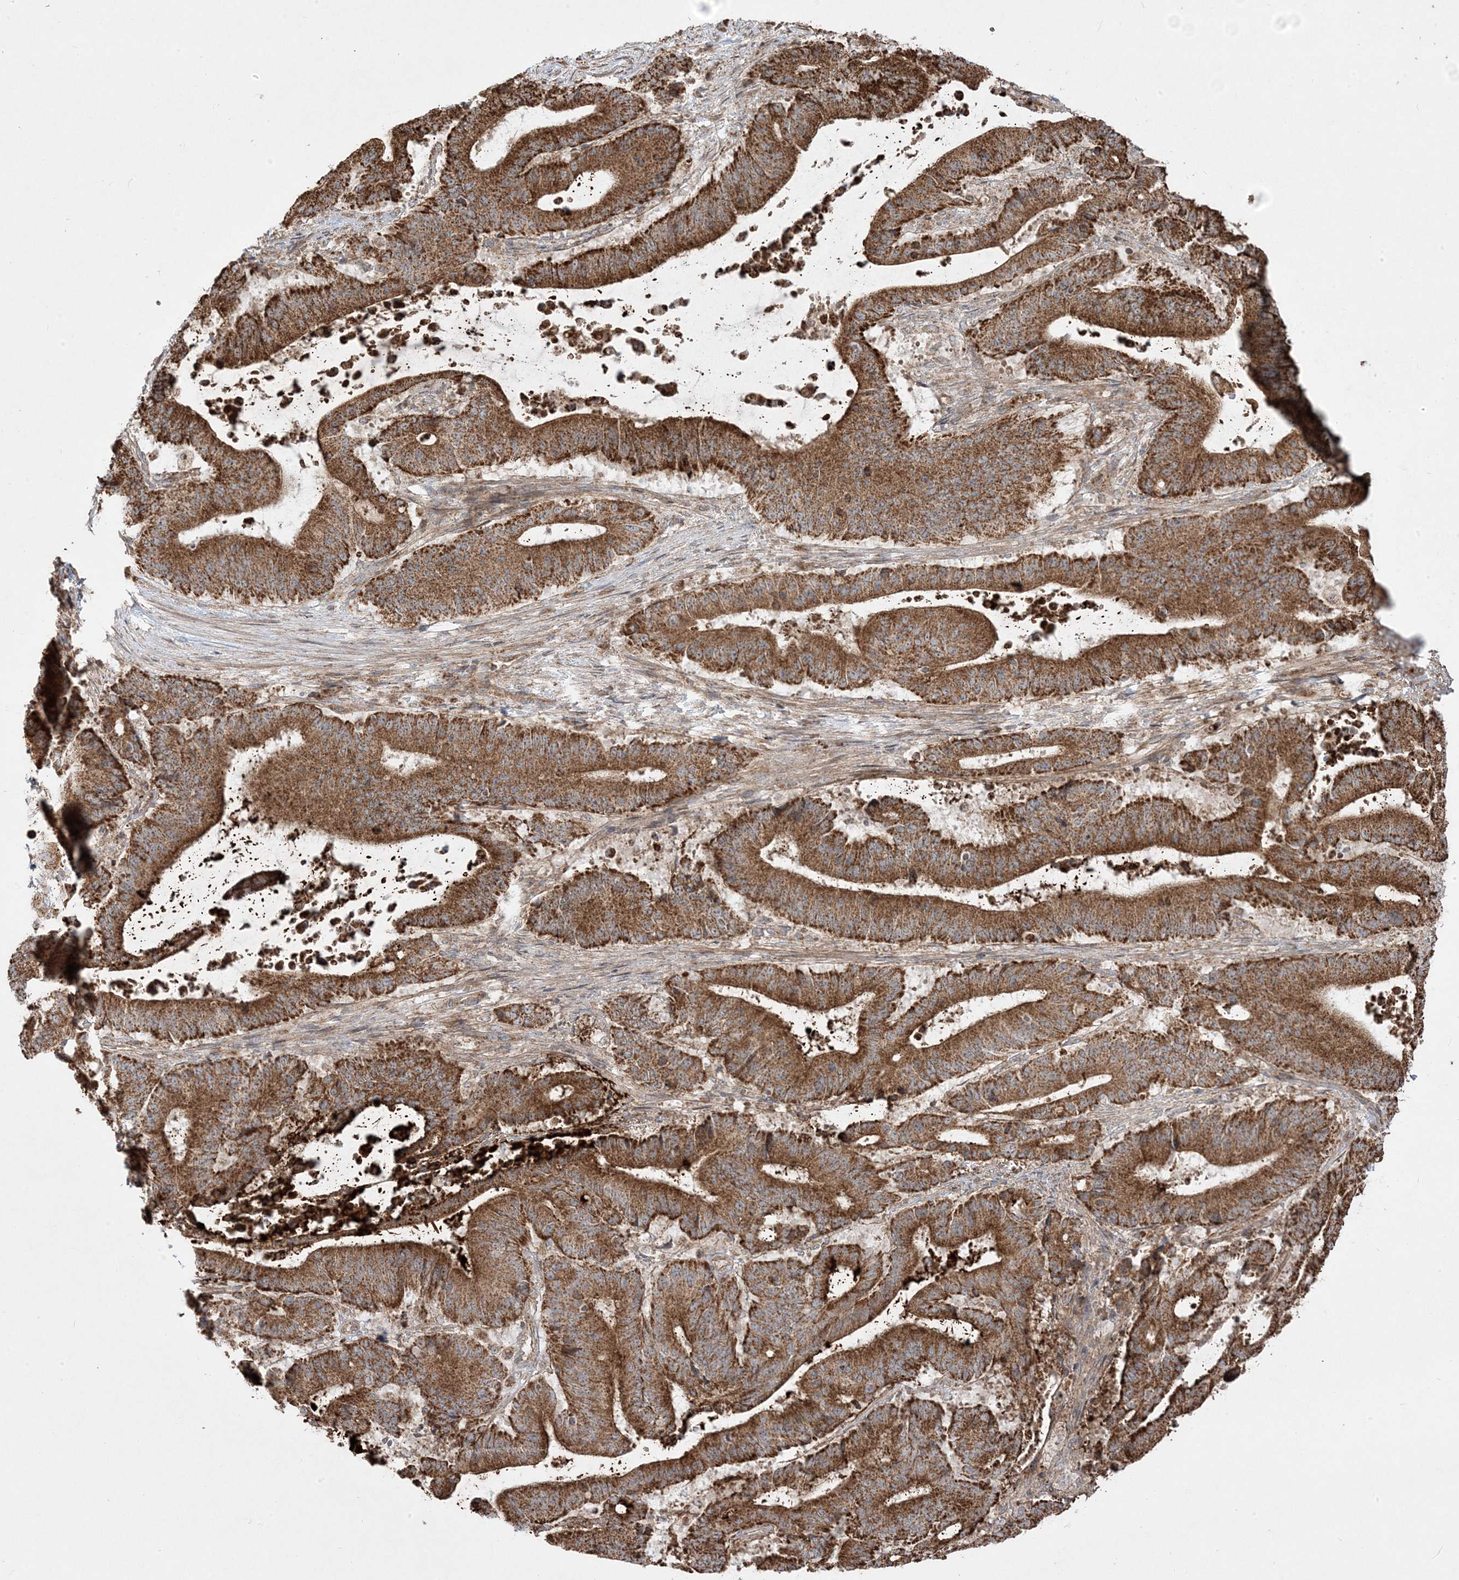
{"staining": {"intensity": "strong", "quantity": ">75%", "location": "cytoplasmic/membranous"}, "tissue": "liver cancer", "cell_type": "Tumor cells", "image_type": "cancer", "snomed": [{"axis": "morphology", "description": "Normal tissue, NOS"}, {"axis": "morphology", "description": "Cholangiocarcinoma"}, {"axis": "topography", "description": "Liver"}, {"axis": "topography", "description": "Peripheral nerve tissue"}], "caption": "Protein analysis of liver cancer (cholangiocarcinoma) tissue displays strong cytoplasmic/membranous staining in about >75% of tumor cells.", "gene": "CLUAP1", "patient": {"sex": "female", "age": 73}}